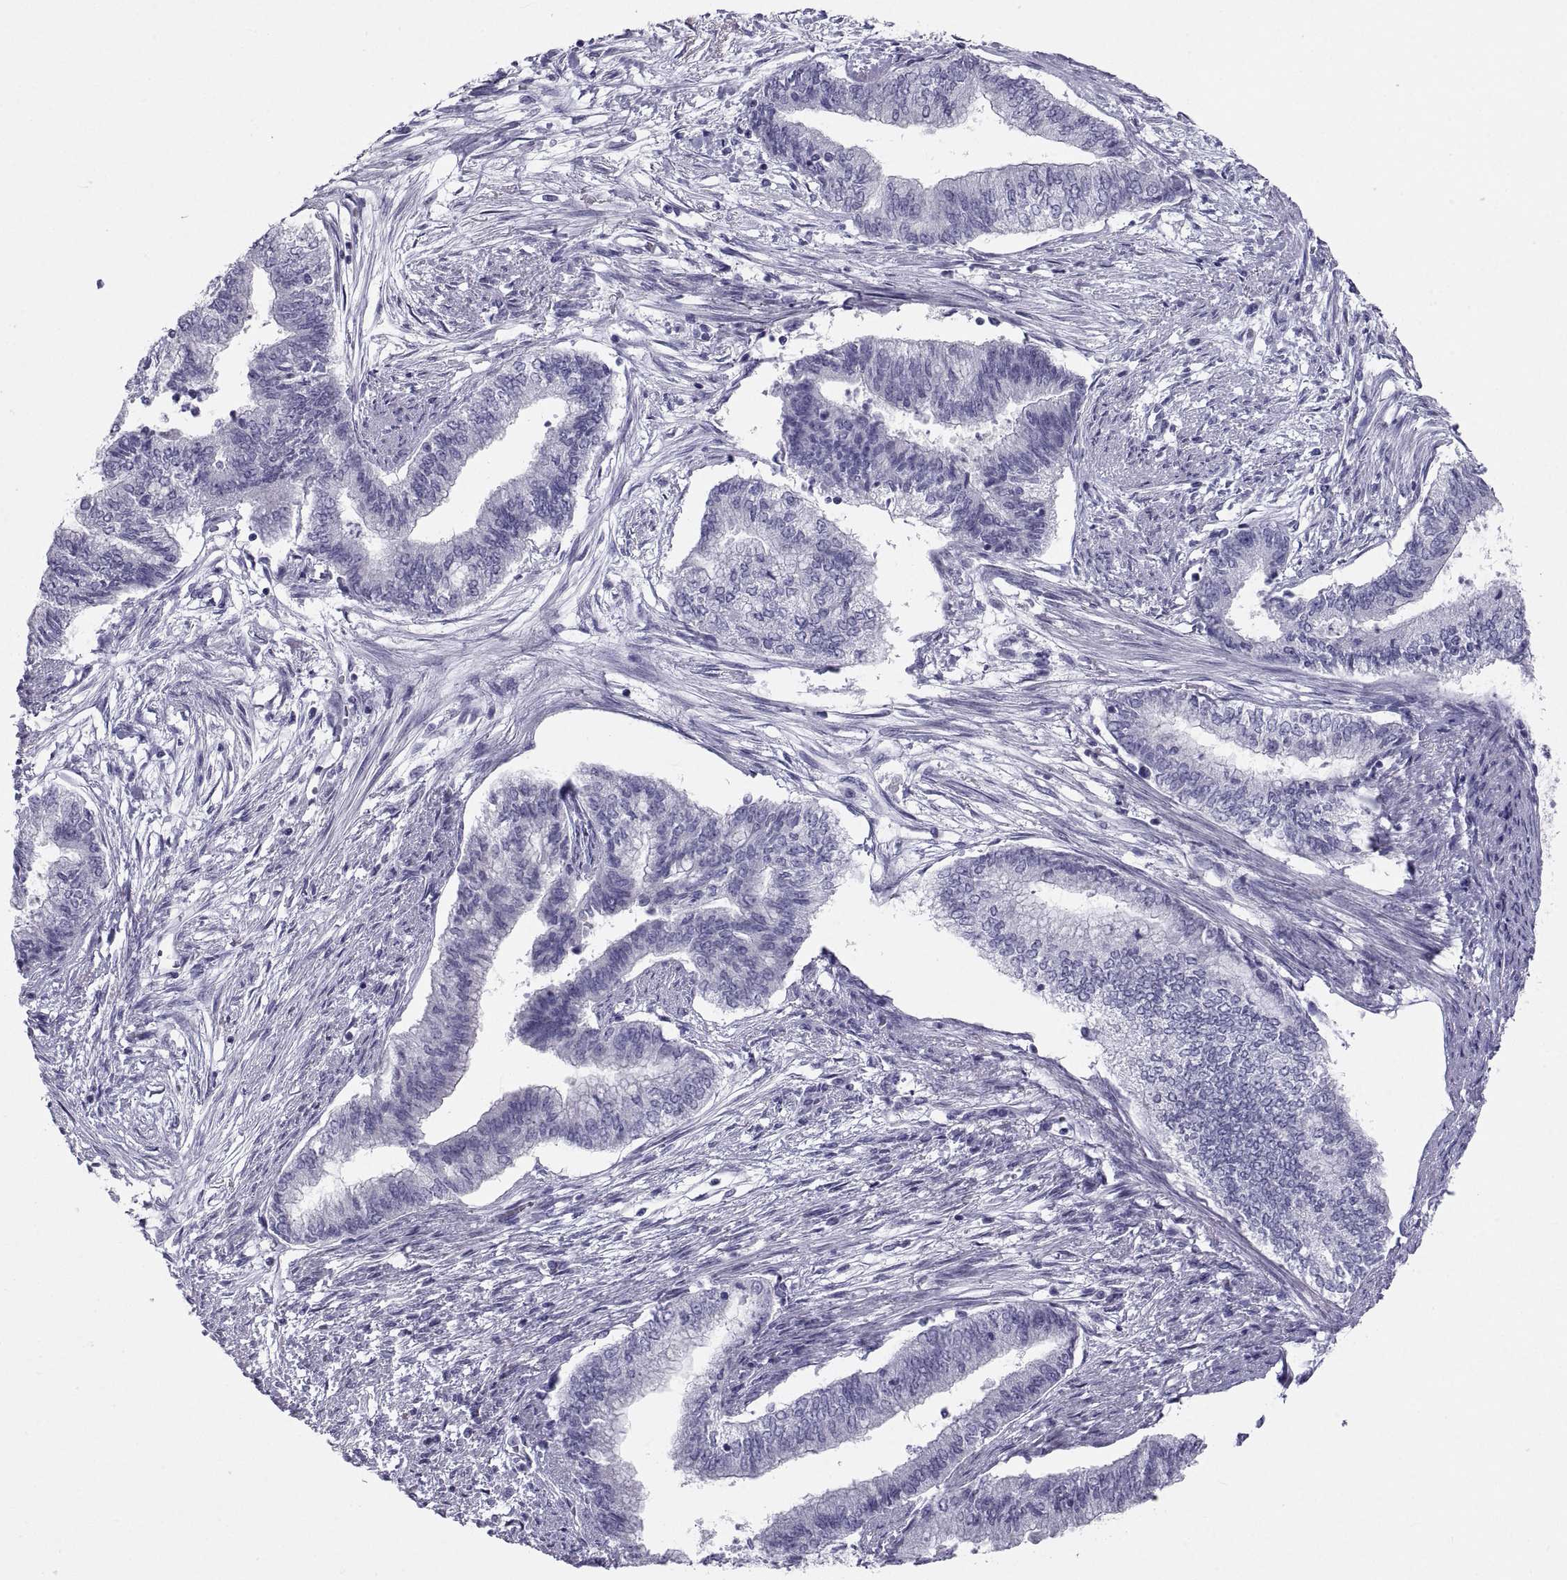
{"staining": {"intensity": "negative", "quantity": "none", "location": "none"}, "tissue": "endometrial cancer", "cell_type": "Tumor cells", "image_type": "cancer", "snomed": [{"axis": "morphology", "description": "Adenocarcinoma, NOS"}, {"axis": "topography", "description": "Endometrium"}], "caption": "This is a histopathology image of IHC staining of adenocarcinoma (endometrial), which shows no staining in tumor cells.", "gene": "PCSK1N", "patient": {"sex": "female", "age": 65}}